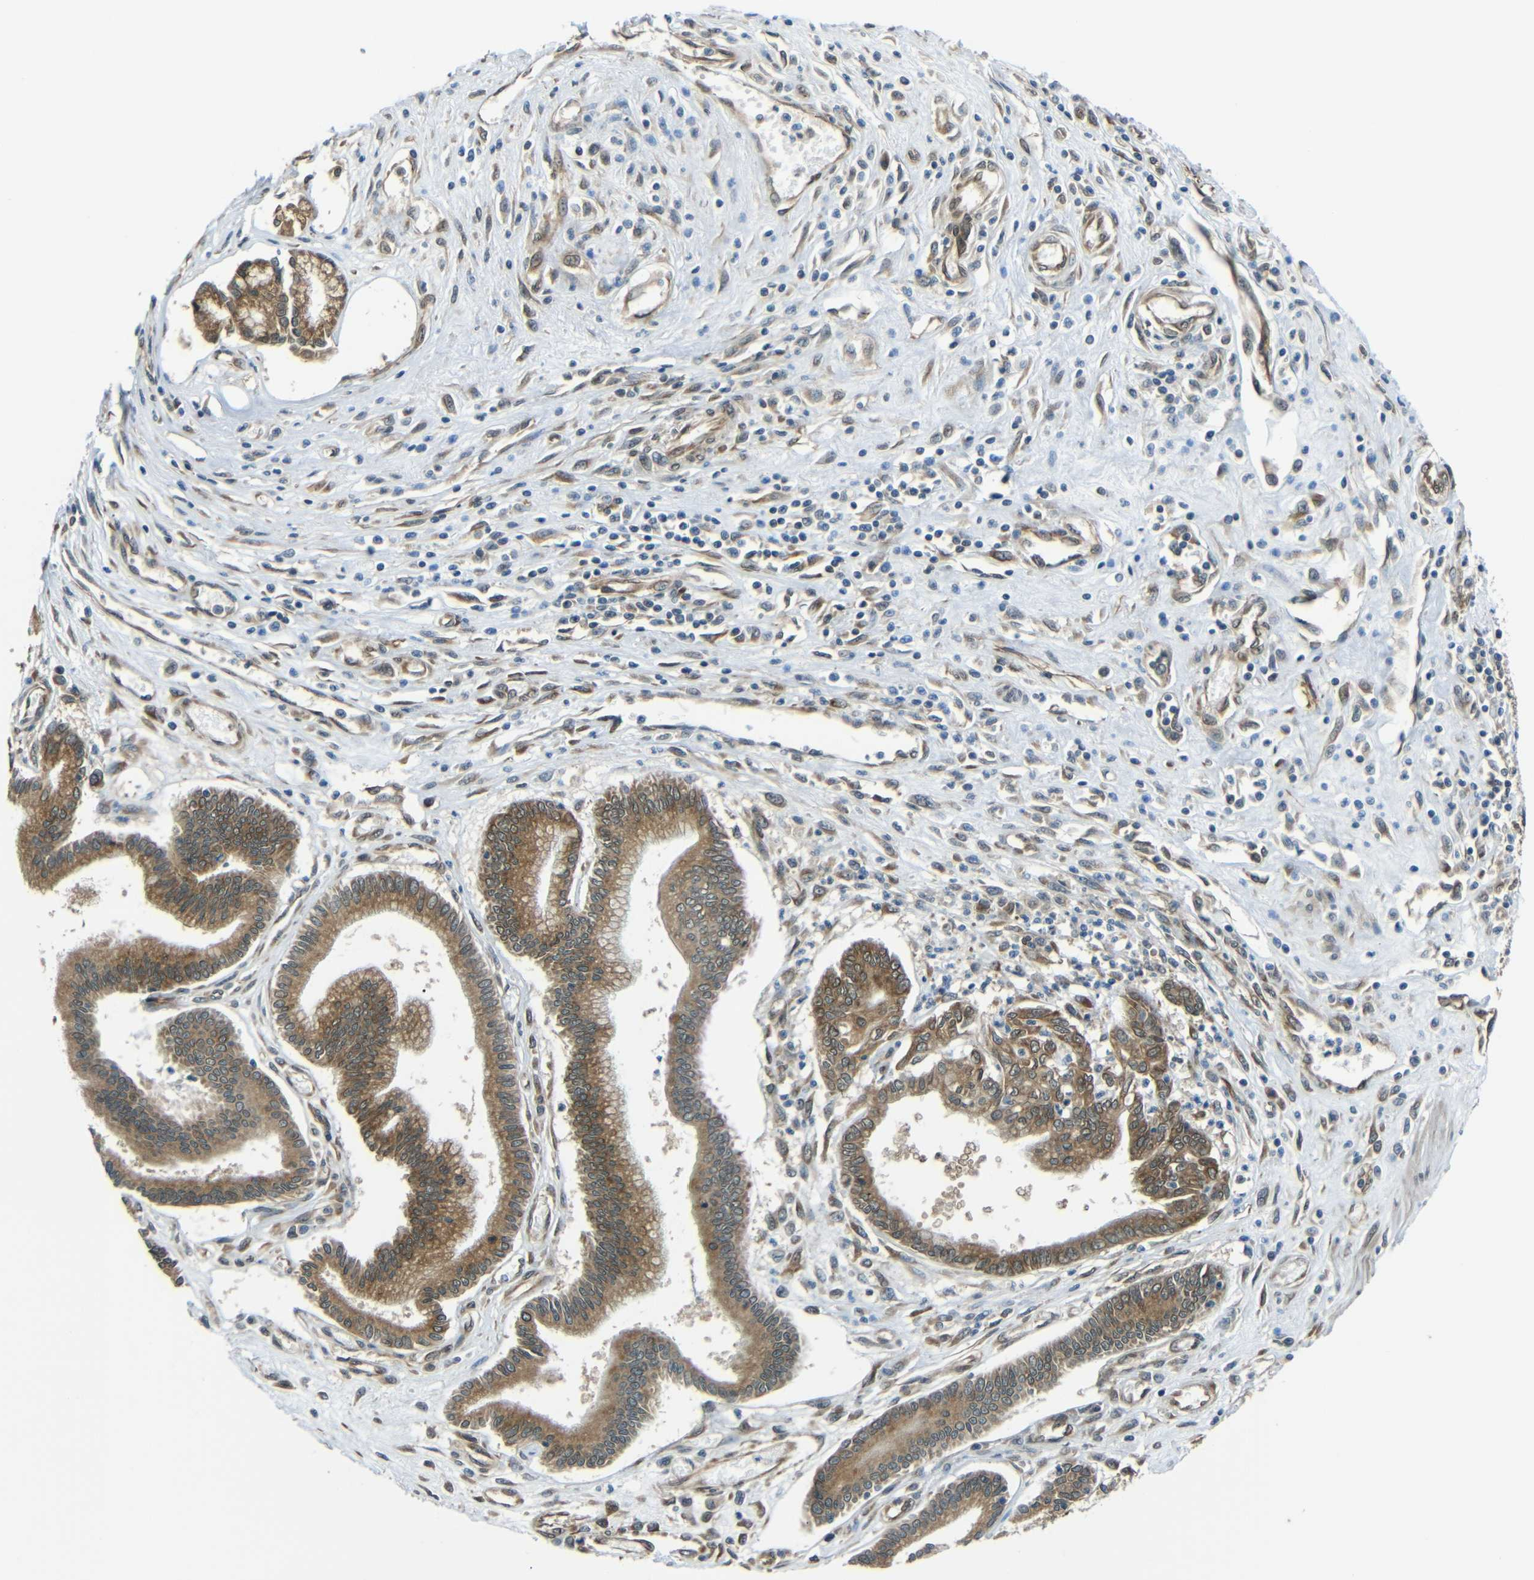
{"staining": {"intensity": "moderate", "quantity": ">75%", "location": "cytoplasmic/membranous"}, "tissue": "pancreatic cancer", "cell_type": "Tumor cells", "image_type": "cancer", "snomed": [{"axis": "morphology", "description": "Adenocarcinoma, NOS"}, {"axis": "topography", "description": "Pancreas"}], "caption": "This is an image of immunohistochemistry (IHC) staining of pancreatic cancer, which shows moderate positivity in the cytoplasmic/membranous of tumor cells.", "gene": "VAPB", "patient": {"sex": "male", "age": 56}}